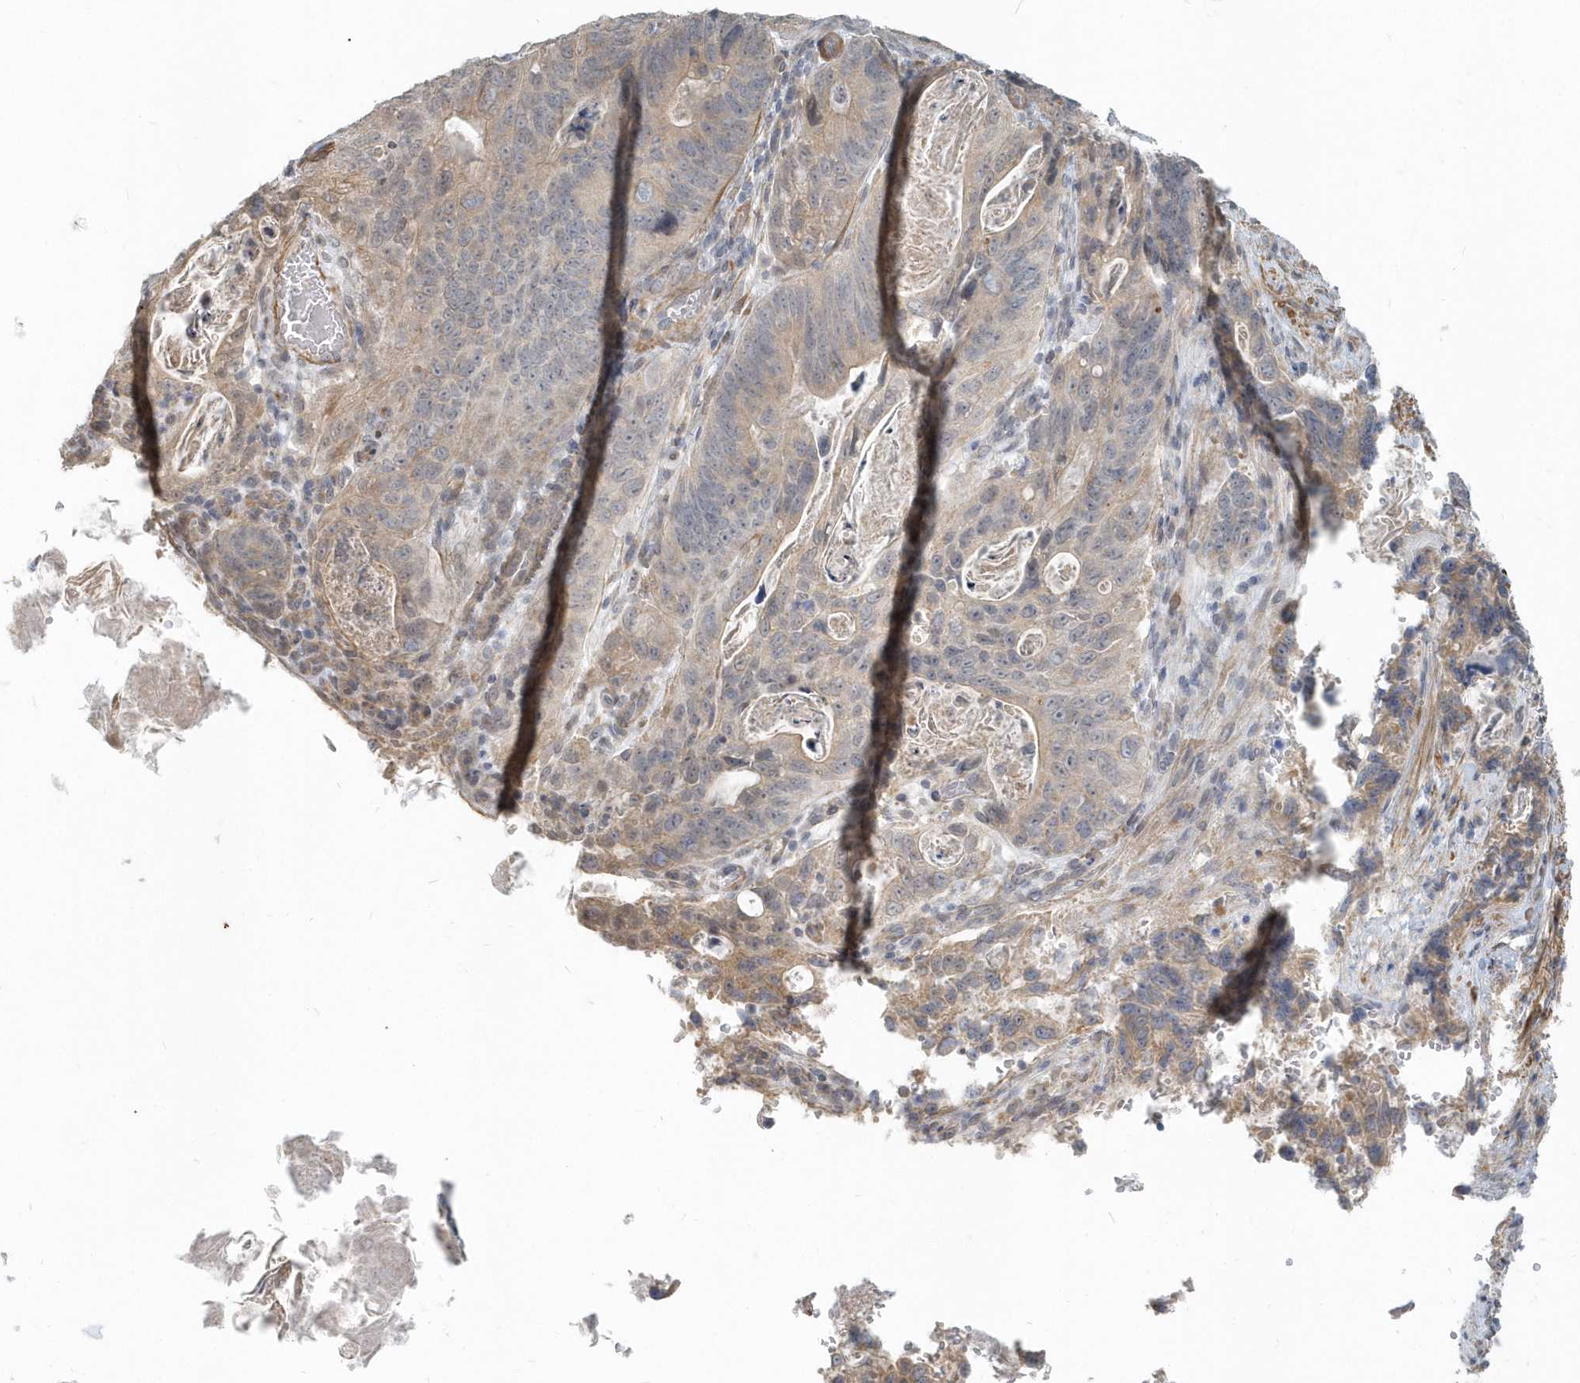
{"staining": {"intensity": "weak", "quantity": "25%-75%", "location": "cytoplasmic/membranous"}, "tissue": "stomach cancer", "cell_type": "Tumor cells", "image_type": "cancer", "snomed": [{"axis": "morphology", "description": "Normal tissue, NOS"}, {"axis": "morphology", "description": "Adenocarcinoma, NOS"}, {"axis": "topography", "description": "Stomach"}], "caption": "High-magnification brightfield microscopy of adenocarcinoma (stomach) stained with DAB (brown) and counterstained with hematoxylin (blue). tumor cells exhibit weak cytoplasmic/membranous expression is identified in approximately25%-75% of cells. (brown staining indicates protein expression, while blue staining denotes nuclei).", "gene": "NAPB", "patient": {"sex": "female", "age": 89}}